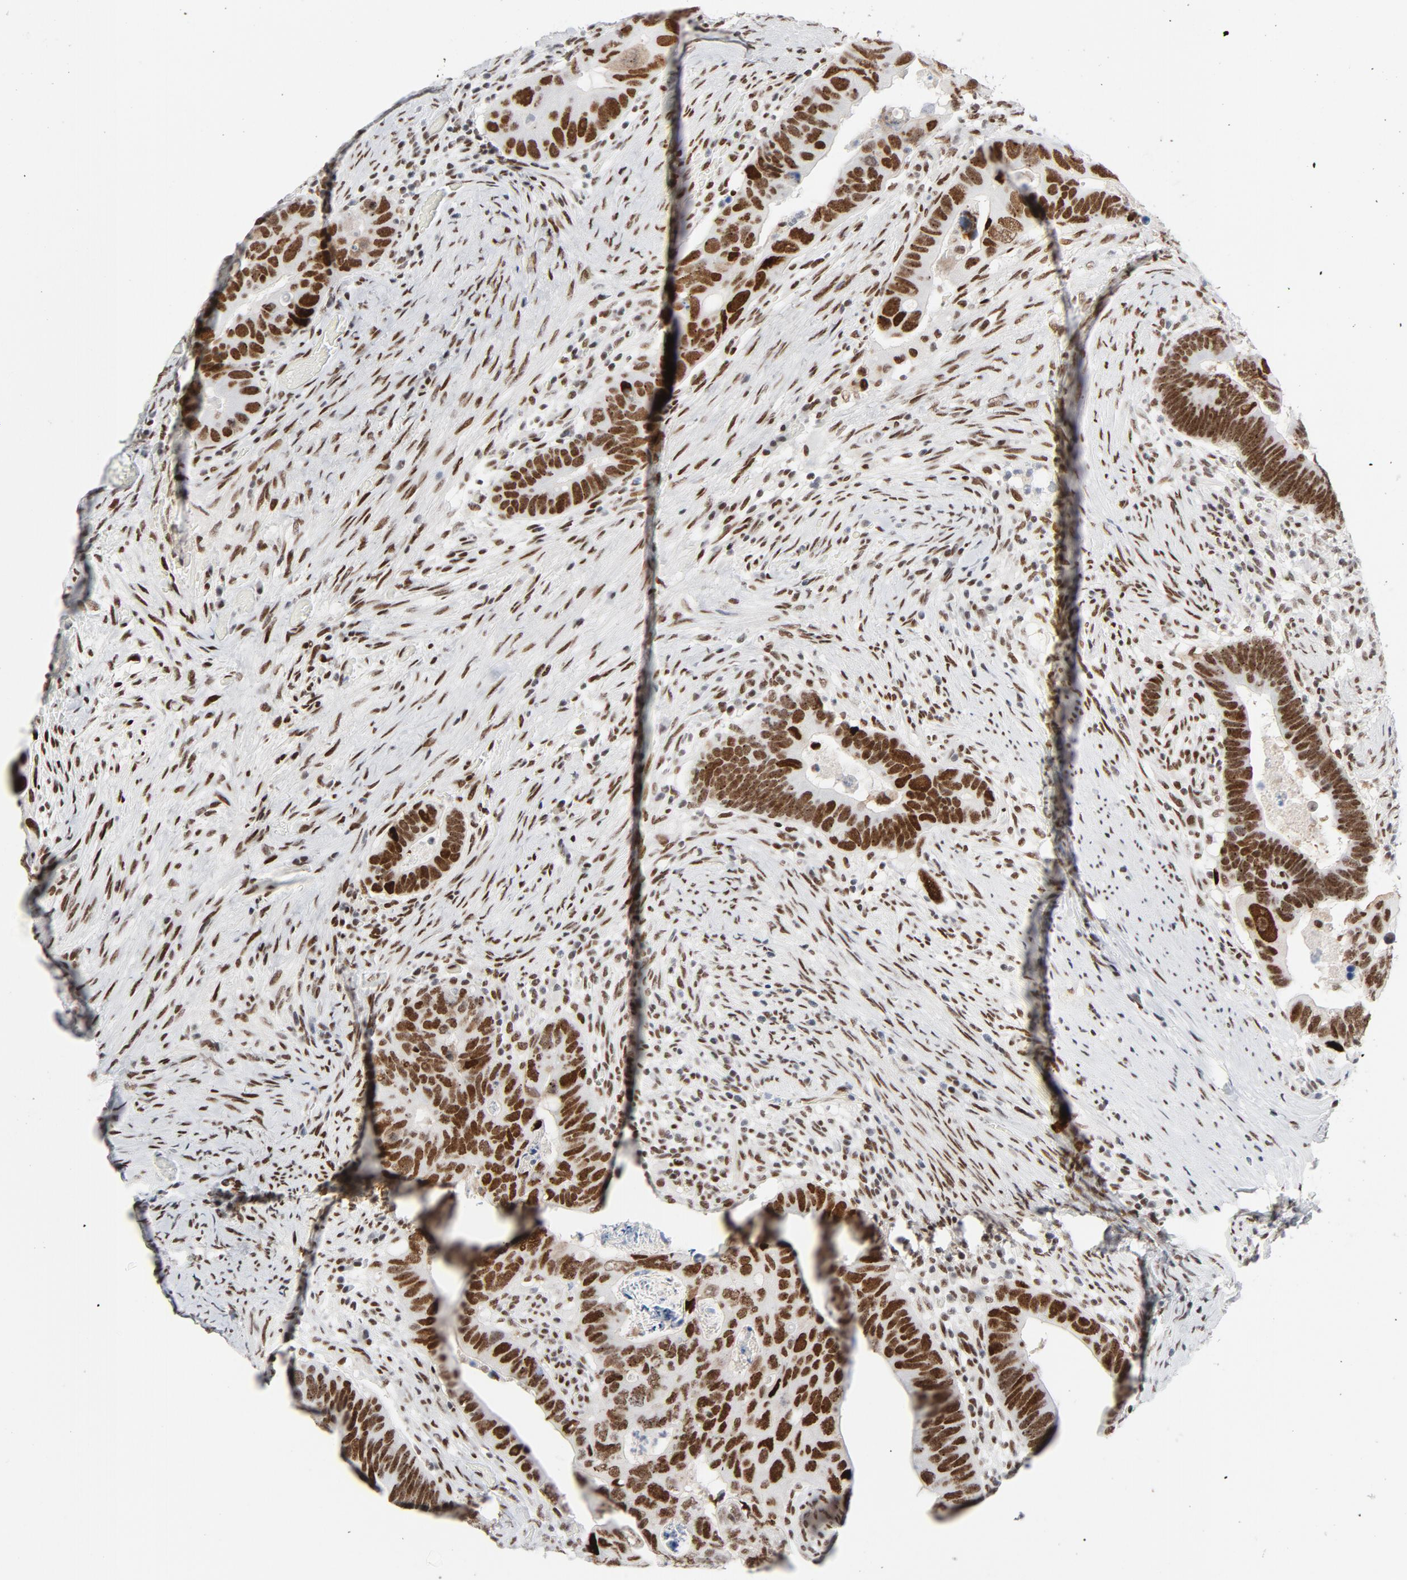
{"staining": {"intensity": "strong", "quantity": ">75%", "location": "nuclear"}, "tissue": "colorectal cancer", "cell_type": "Tumor cells", "image_type": "cancer", "snomed": [{"axis": "morphology", "description": "Adenocarcinoma, NOS"}, {"axis": "topography", "description": "Rectum"}], "caption": "The micrograph displays immunohistochemical staining of colorectal cancer (adenocarcinoma). There is strong nuclear staining is seen in about >75% of tumor cells.", "gene": "HSF1", "patient": {"sex": "male", "age": 53}}